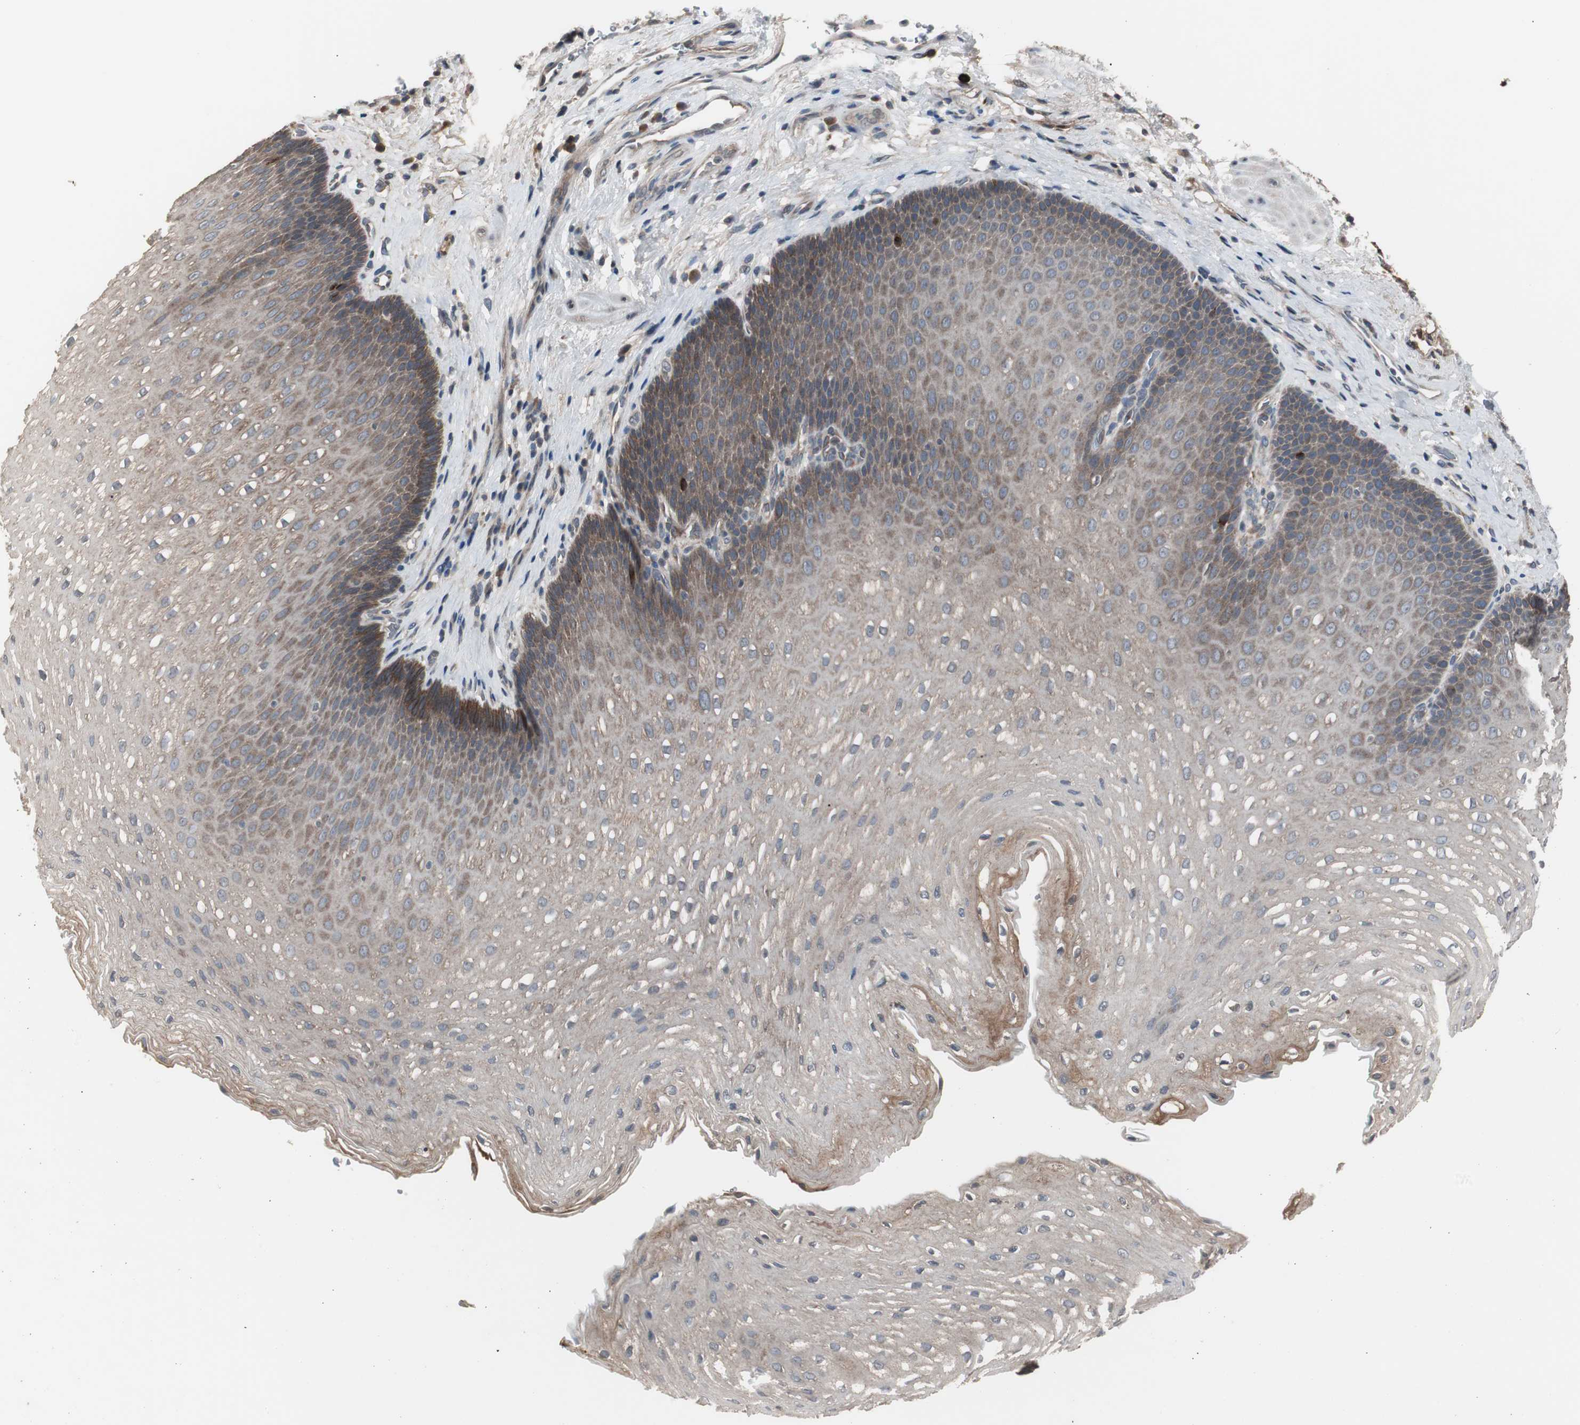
{"staining": {"intensity": "weak", "quantity": ">75%", "location": "cytoplasmic/membranous"}, "tissue": "esophagus", "cell_type": "Squamous epithelial cells", "image_type": "normal", "snomed": [{"axis": "morphology", "description": "Normal tissue, NOS"}, {"axis": "topography", "description": "Esophagus"}], "caption": "Normal esophagus demonstrates weak cytoplasmic/membranous positivity in about >75% of squamous epithelial cells.", "gene": "ZMPSTE24", "patient": {"sex": "male", "age": 48}}